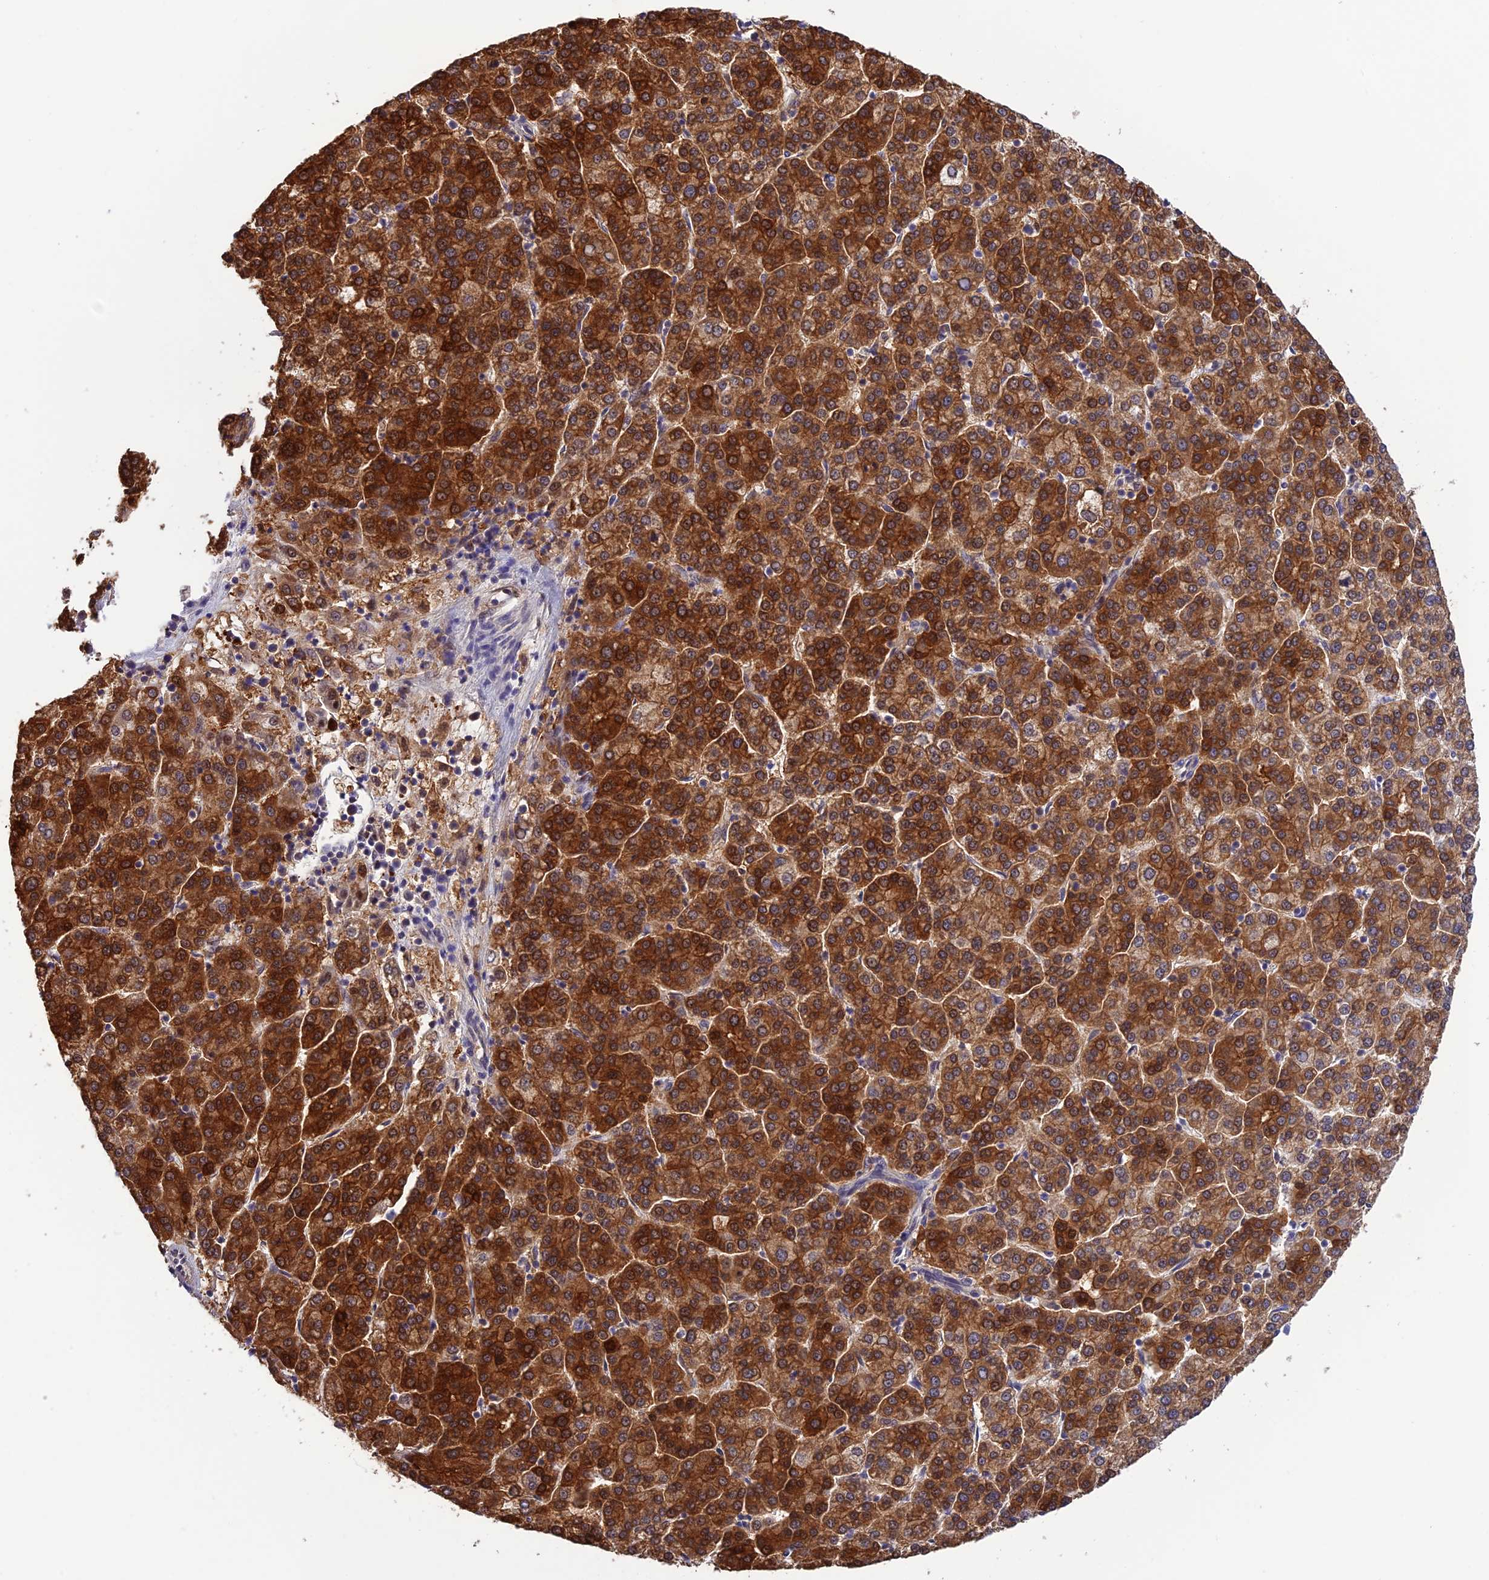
{"staining": {"intensity": "strong", "quantity": ">75%", "location": "cytoplasmic/membranous"}, "tissue": "liver cancer", "cell_type": "Tumor cells", "image_type": "cancer", "snomed": [{"axis": "morphology", "description": "Carcinoma, Hepatocellular, NOS"}, {"axis": "topography", "description": "Liver"}], "caption": "Human hepatocellular carcinoma (liver) stained with a protein marker exhibits strong staining in tumor cells.", "gene": "MNS1", "patient": {"sex": "female", "age": 58}}